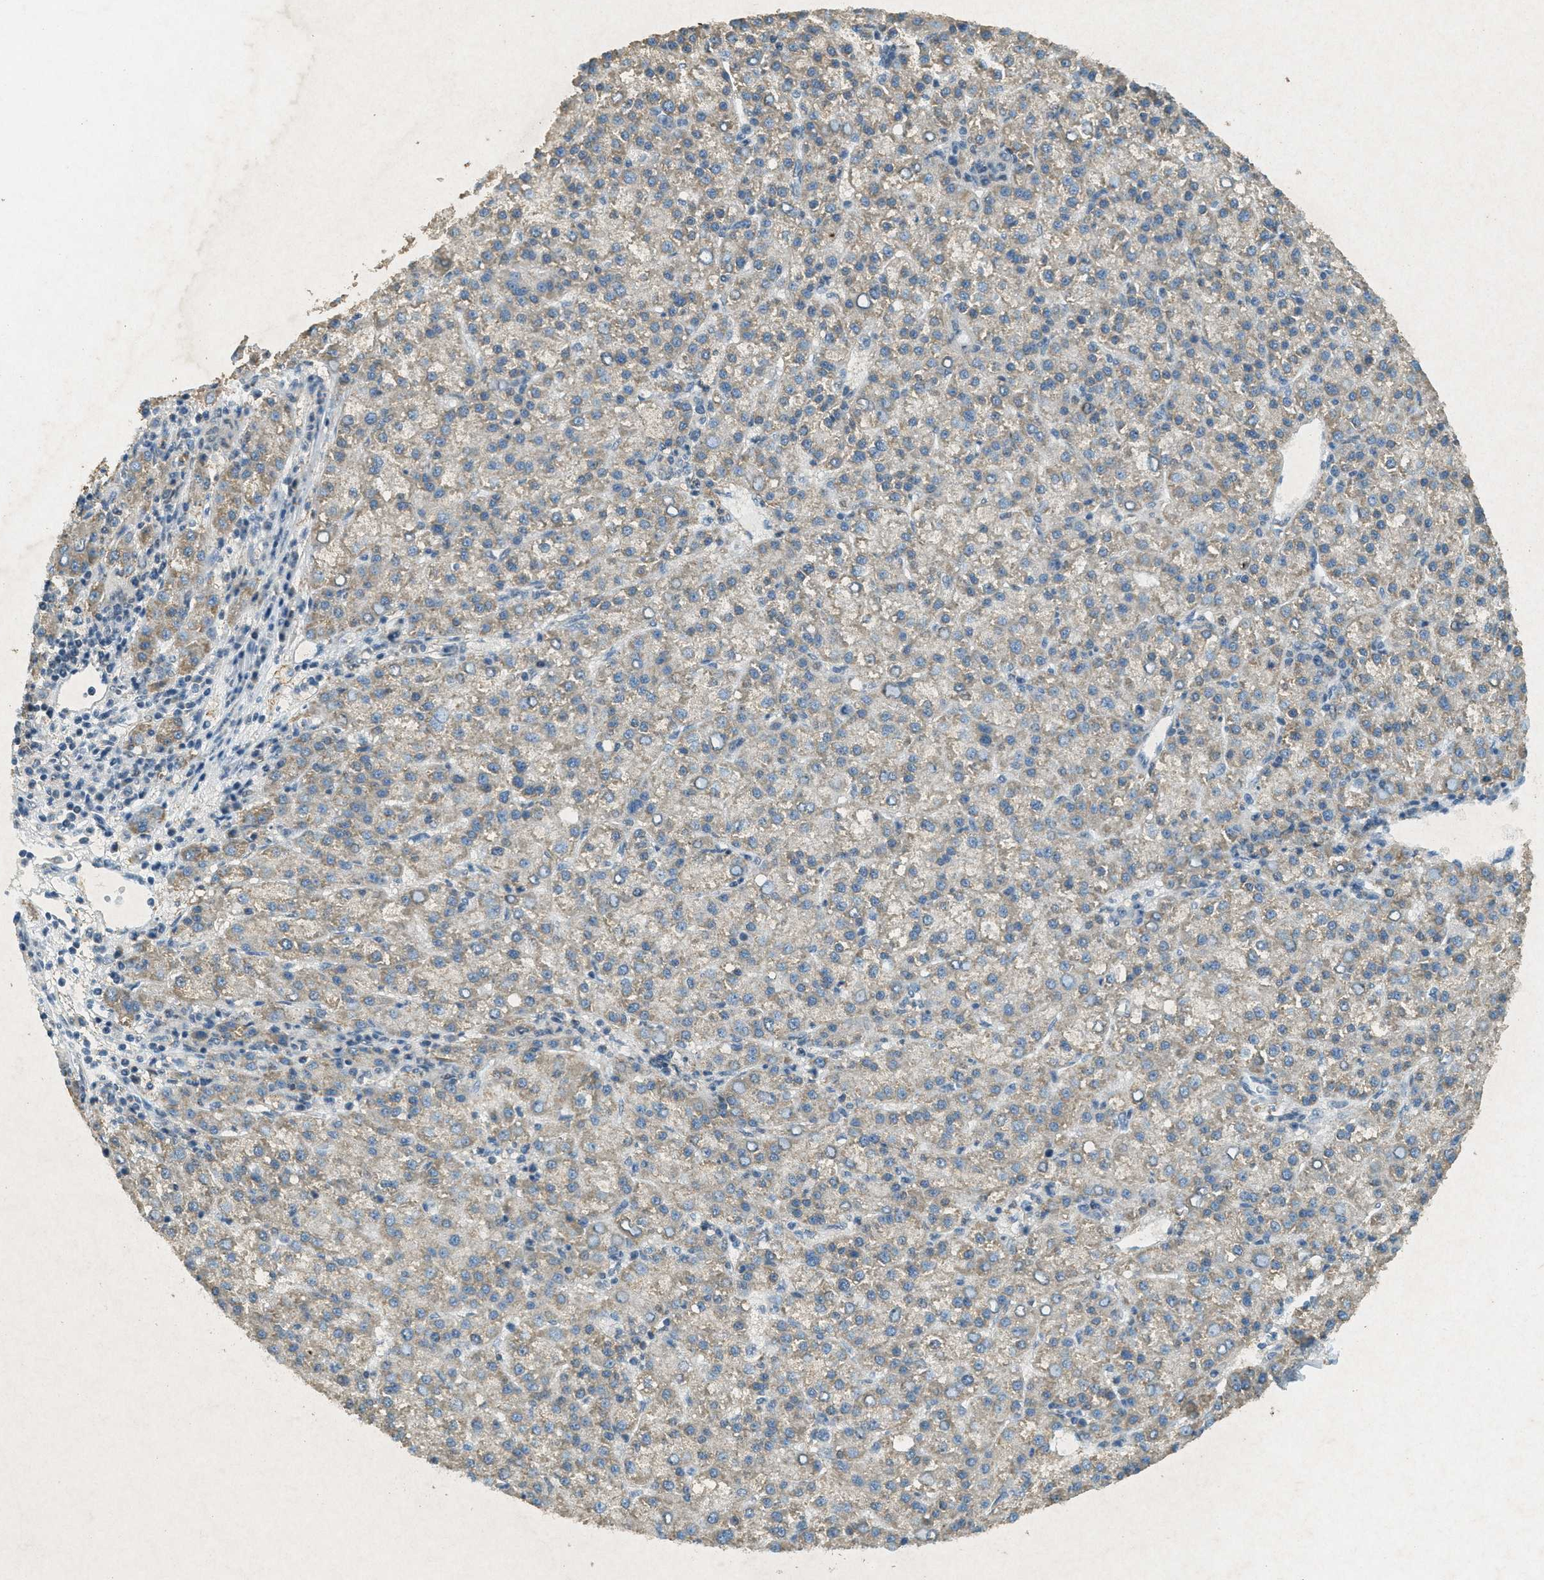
{"staining": {"intensity": "weak", "quantity": "25%-75%", "location": "cytoplasmic/membranous"}, "tissue": "liver cancer", "cell_type": "Tumor cells", "image_type": "cancer", "snomed": [{"axis": "morphology", "description": "Carcinoma, Hepatocellular, NOS"}, {"axis": "topography", "description": "Liver"}], "caption": "The photomicrograph displays staining of hepatocellular carcinoma (liver), revealing weak cytoplasmic/membranous protein staining (brown color) within tumor cells. The staining was performed using DAB (3,3'-diaminobenzidine), with brown indicating positive protein expression. Nuclei are stained blue with hematoxylin.", "gene": "TCF20", "patient": {"sex": "female", "age": 58}}